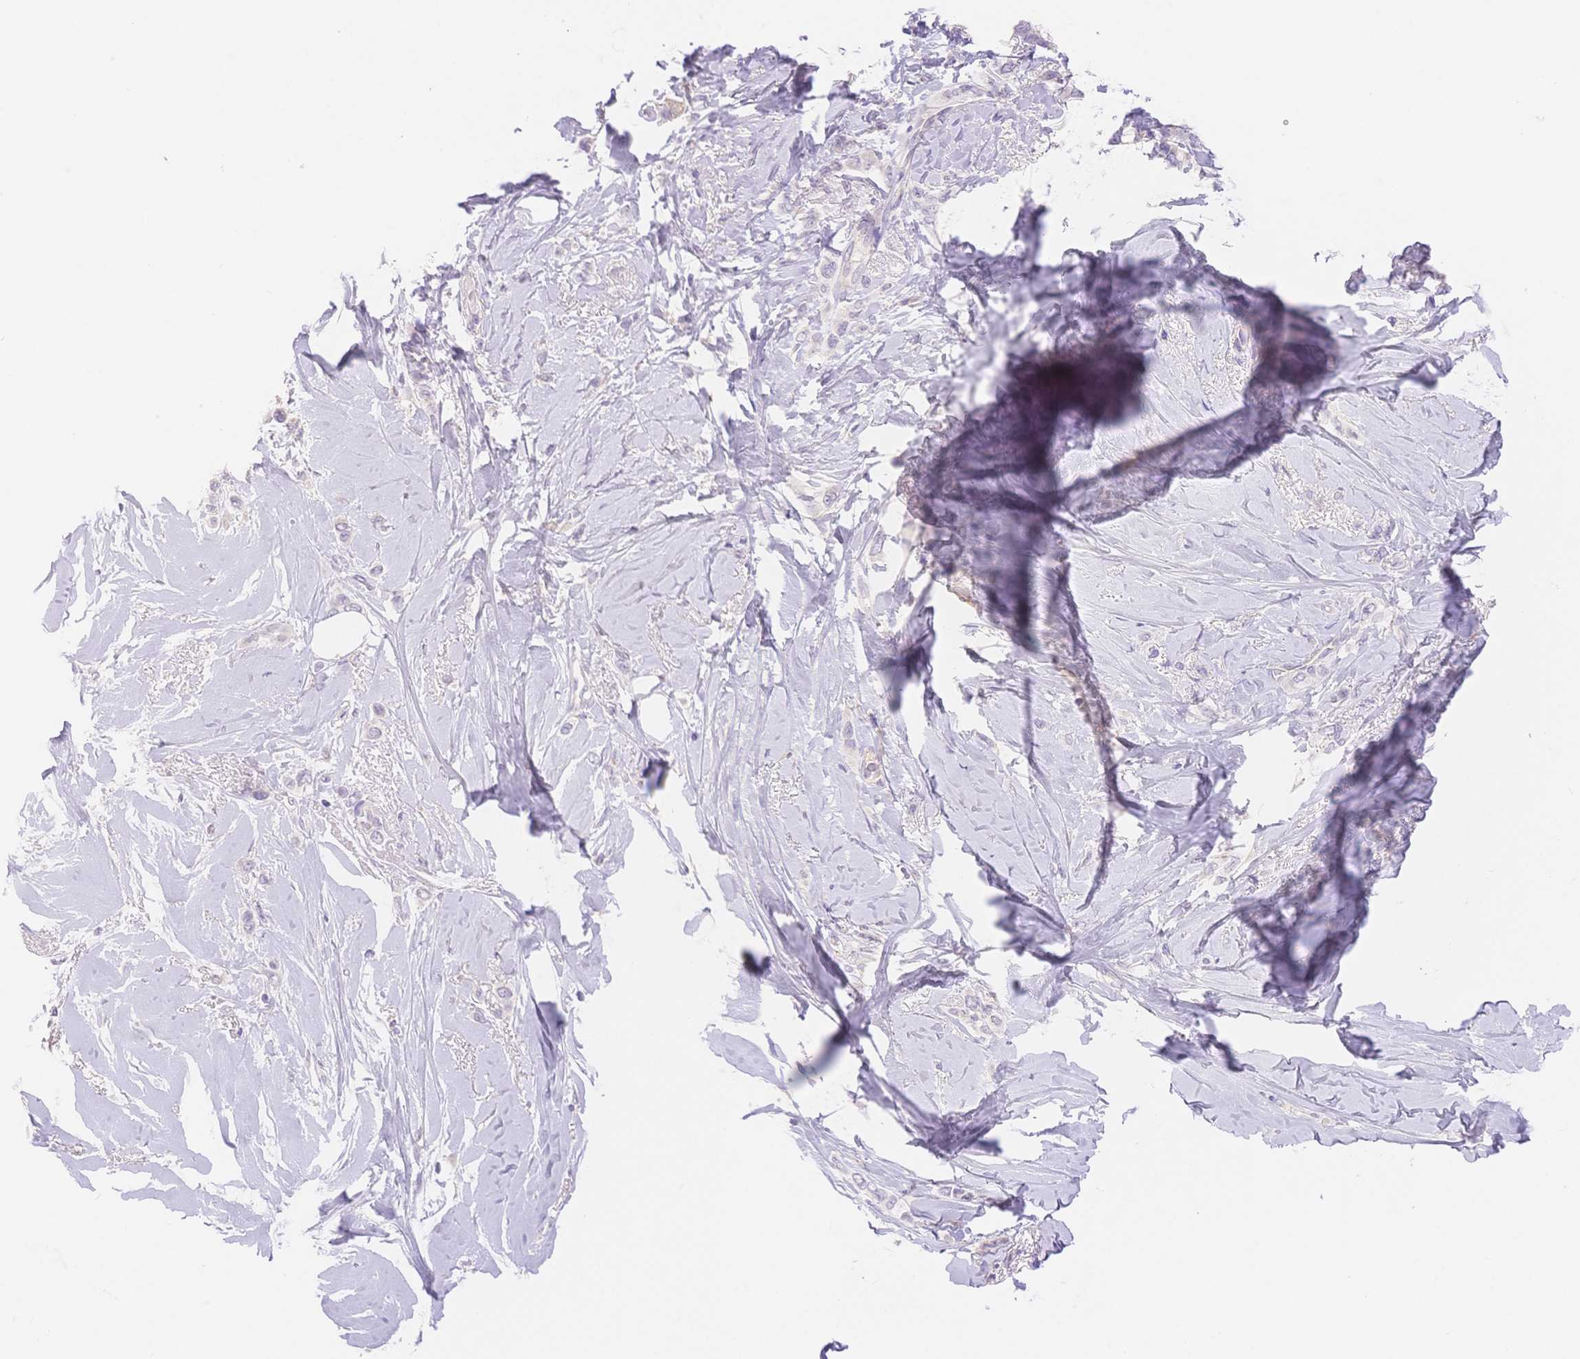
{"staining": {"intensity": "negative", "quantity": "none", "location": "none"}, "tissue": "breast cancer", "cell_type": "Tumor cells", "image_type": "cancer", "snomed": [{"axis": "morphology", "description": "Lobular carcinoma"}, {"axis": "topography", "description": "Breast"}], "caption": "Immunohistochemical staining of breast cancer displays no significant positivity in tumor cells.", "gene": "MYOM1", "patient": {"sex": "female", "age": 66}}